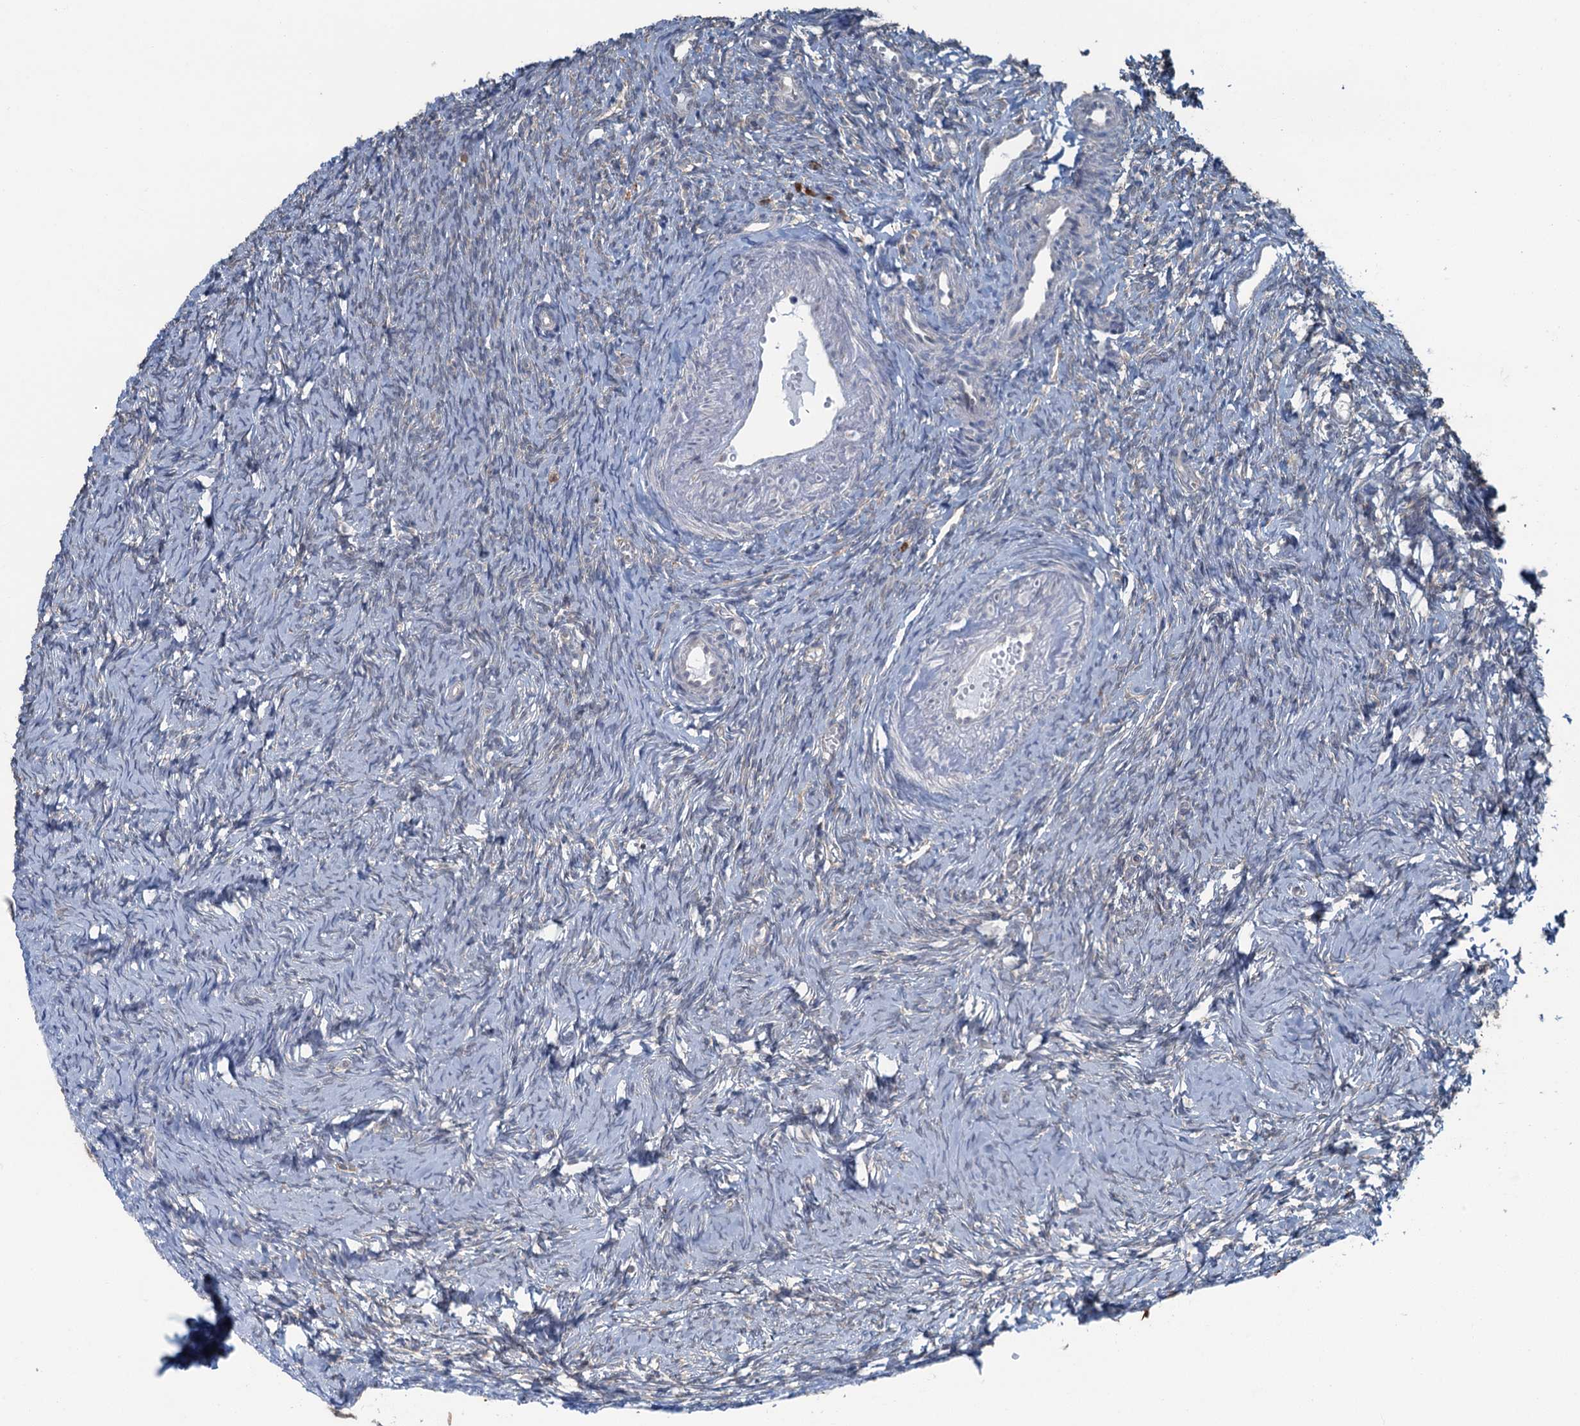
{"staining": {"intensity": "negative", "quantity": "none", "location": "none"}, "tissue": "ovary", "cell_type": "Ovarian stroma cells", "image_type": "normal", "snomed": [{"axis": "morphology", "description": "Normal tissue, NOS"}, {"axis": "topography", "description": "Ovary"}], "caption": "Ovarian stroma cells show no significant protein expression in unremarkable ovary. The staining was performed using DAB to visualize the protein expression in brown, while the nuclei were stained in blue with hematoxylin (Magnification: 20x).", "gene": "TEX35", "patient": {"sex": "female", "age": 51}}